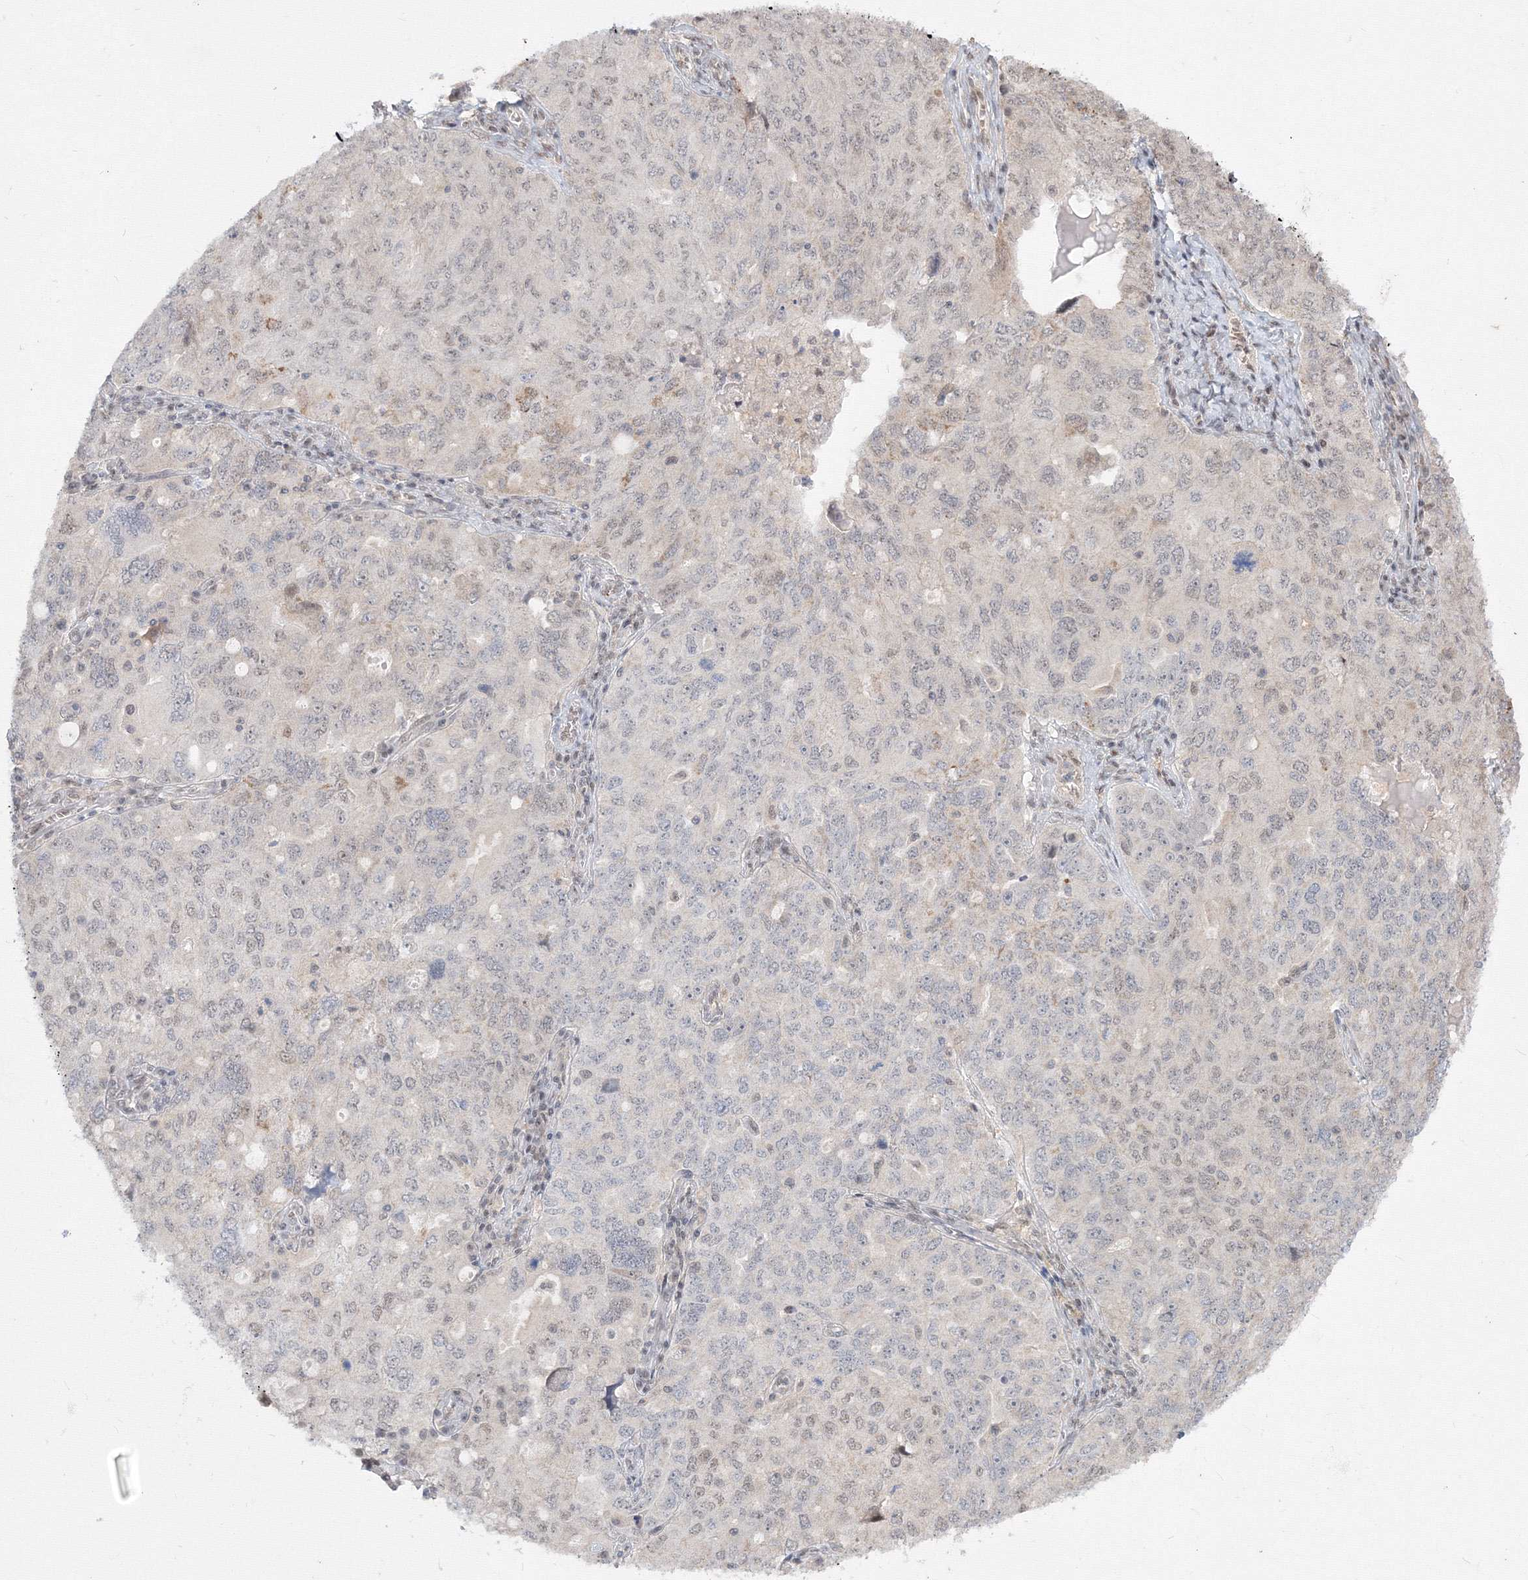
{"staining": {"intensity": "weak", "quantity": "<25%", "location": "cytoplasmic/membranous"}, "tissue": "ovarian cancer", "cell_type": "Tumor cells", "image_type": "cancer", "snomed": [{"axis": "morphology", "description": "Carcinoma, endometroid"}, {"axis": "topography", "description": "Ovary"}], "caption": "An immunohistochemistry photomicrograph of endometroid carcinoma (ovarian) is shown. There is no staining in tumor cells of endometroid carcinoma (ovarian).", "gene": "COPS4", "patient": {"sex": "female", "age": 62}}